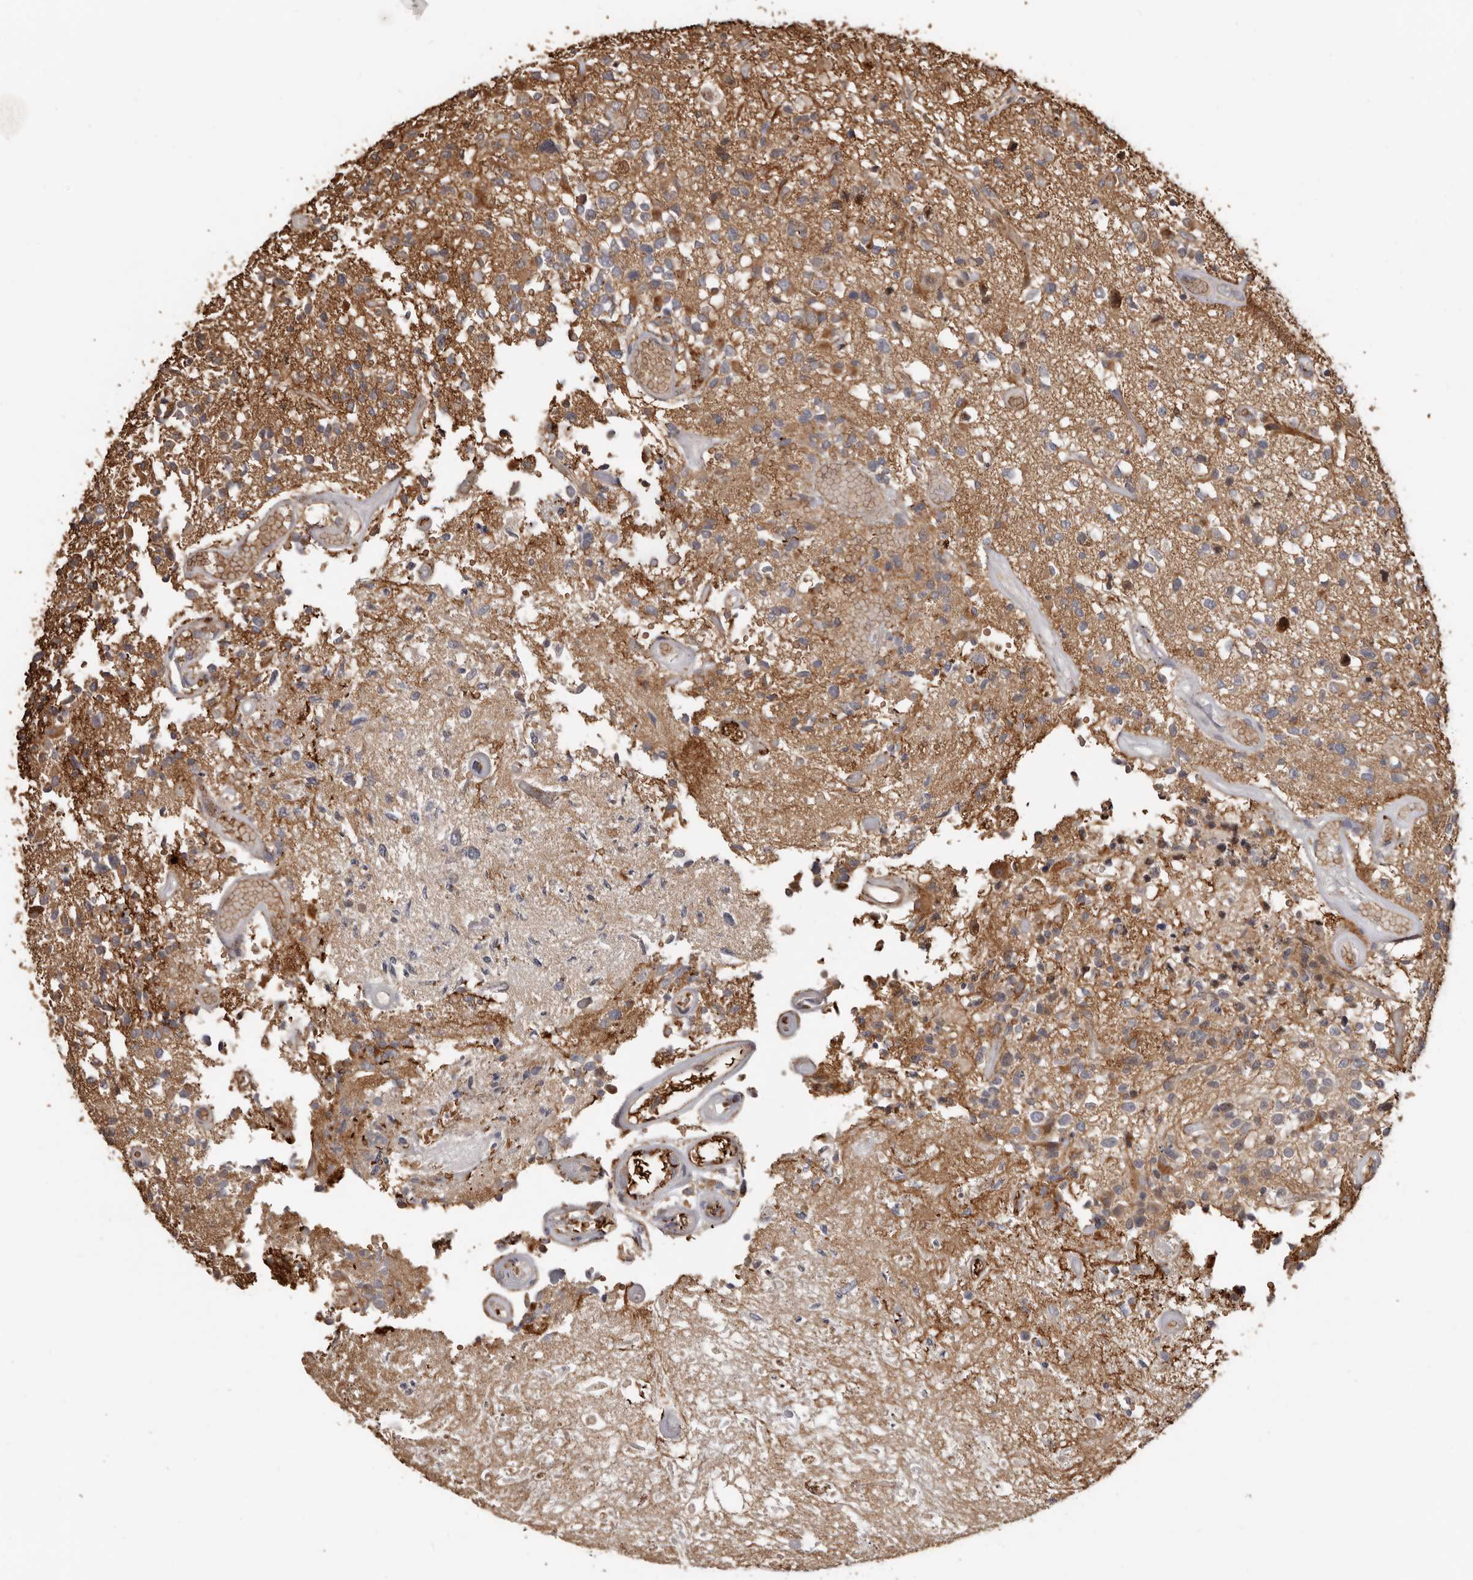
{"staining": {"intensity": "weak", "quantity": "25%-75%", "location": "cytoplasmic/membranous"}, "tissue": "glioma", "cell_type": "Tumor cells", "image_type": "cancer", "snomed": [{"axis": "morphology", "description": "Glioma, malignant, High grade"}, {"axis": "morphology", "description": "Glioblastoma, NOS"}, {"axis": "topography", "description": "Brain"}], "caption": "An image of glioblastoma stained for a protein demonstrates weak cytoplasmic/membranous brown staining in tumor cells. The protein of interest is shown in brown color, while the nuclei are stained blue.", "gene": "ENTREP1", "patient": {"sex": "male", "age": 60}}